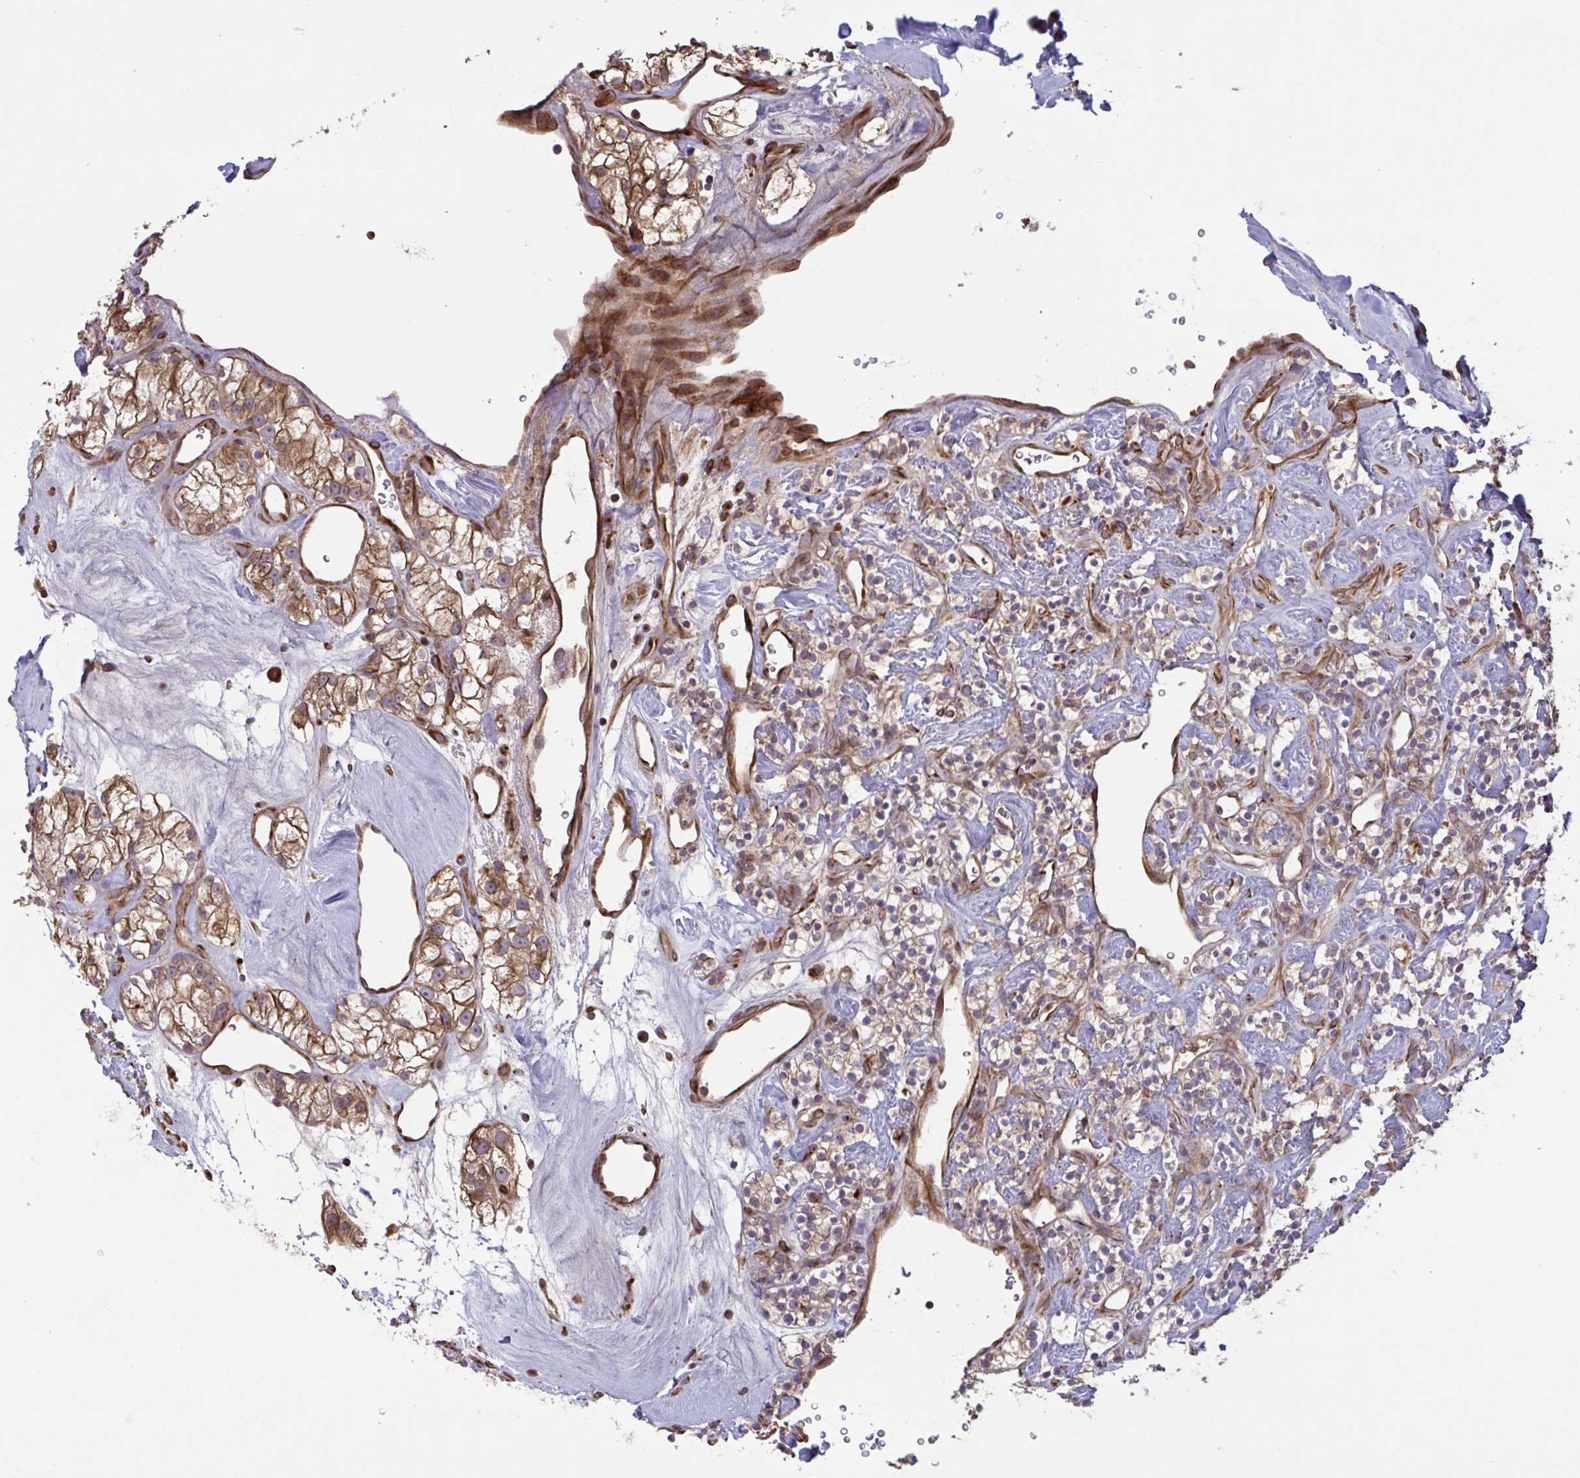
{"staining": {"intensity": "moderate", "quantity": "<25%", "location": "cytoplasmic/membranous"}, "tissue": "renal cancer", "cell_type": "Tumor cells", "image_type": "cancer", "snomed": [{"axis": "morphology", "description": "Adenocarcinoma, NOS"}, {"axis": "topography", "description": "Kidney"}], "caption": "IHC (DAB) staining of renal cancer (adenocarcinoma) demonstrates moderate cytoplasmic/membranous protein positivity in about <25% of tumor cells.", "gene": "IL1R1", "patient": {"sex": "male", "age": 77}}